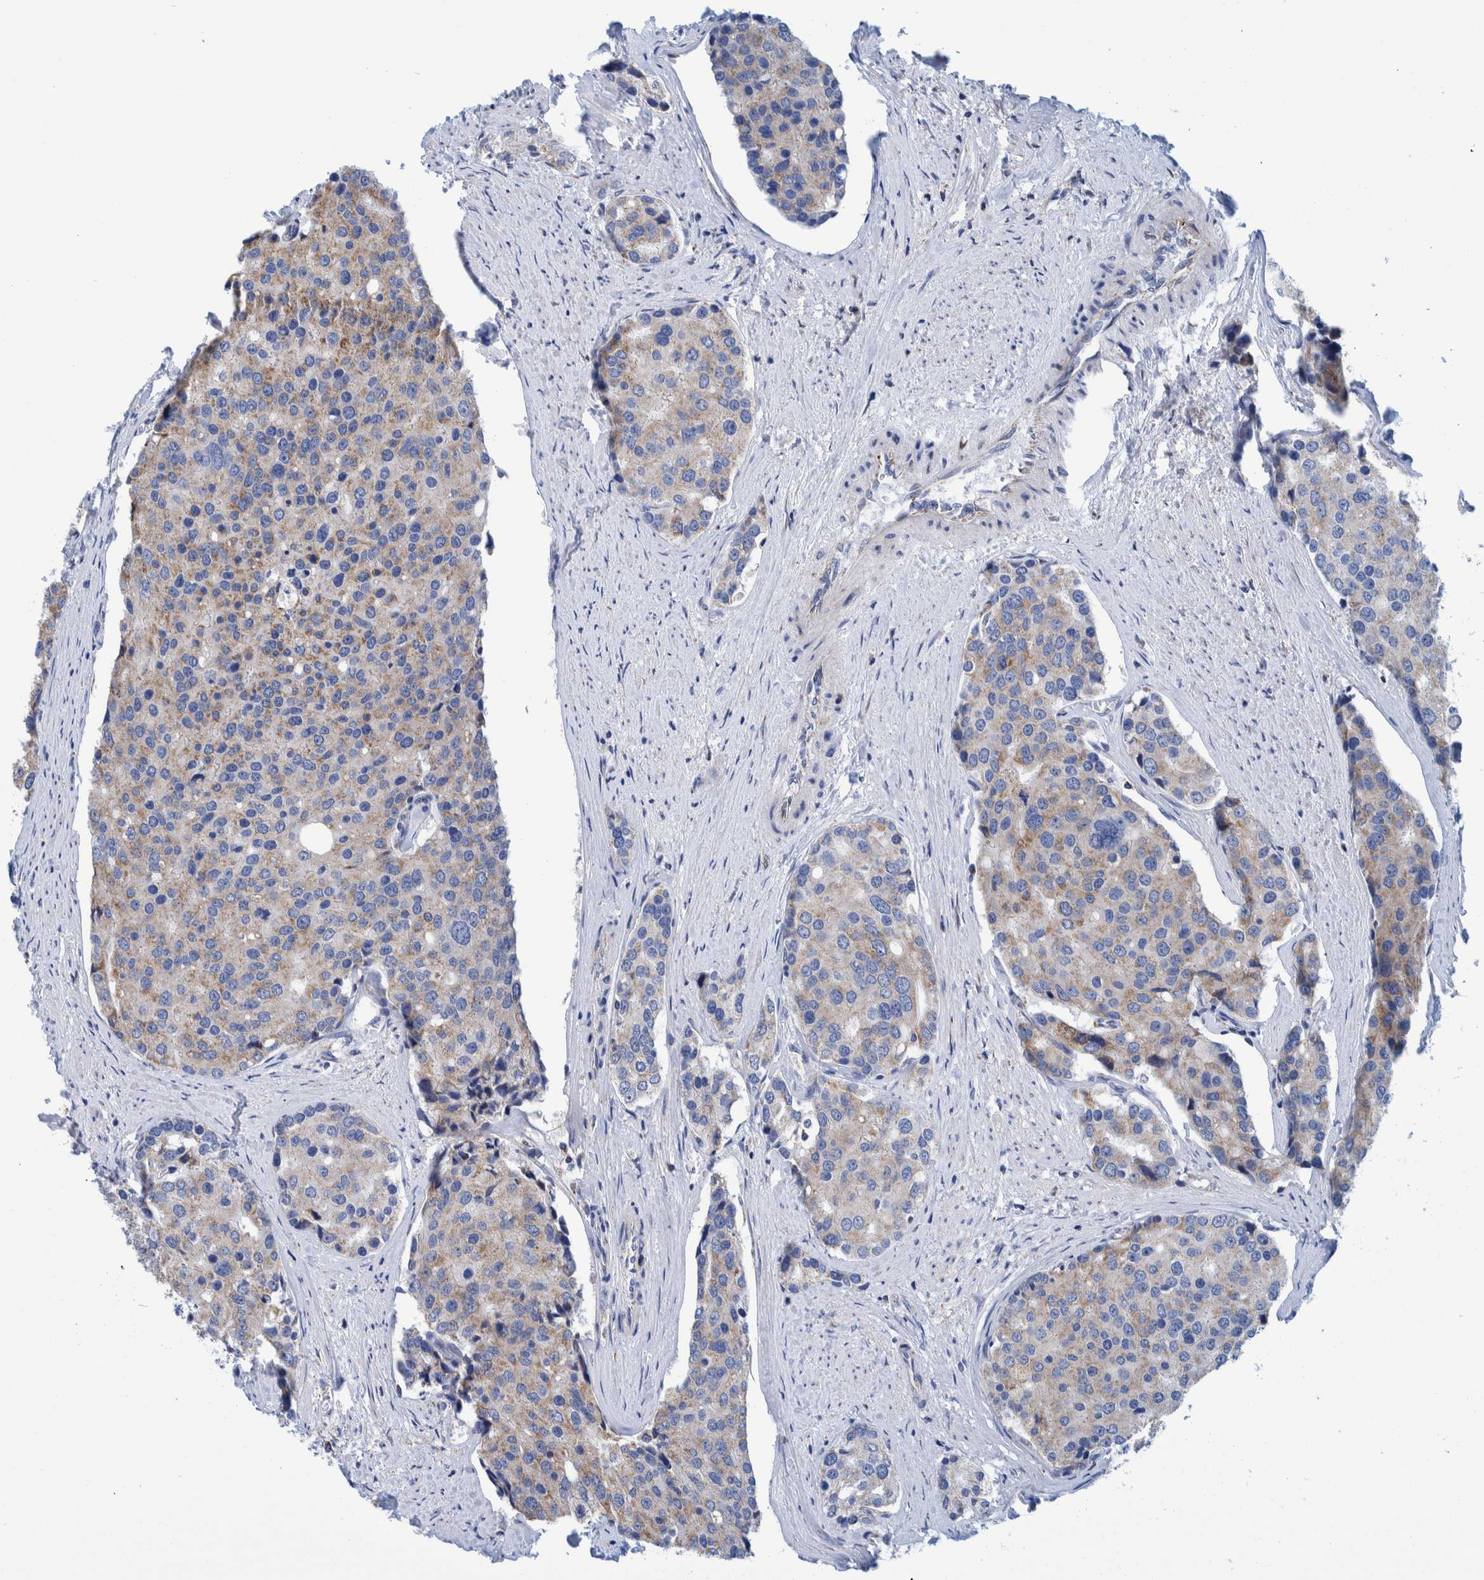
{"staining": {"intensity": "moderate", "quantity": "<25%", "location": "cytoplasmic/membranous"}, "tissue": "prostate cancer", "cell_type": "Tumor cells", "image_type": "cancer", "snomed": [{"axis": "morphology", "description": "Adenocarcinoma, High grade"}, {"axis": "topography", "description": "Prostate"}], "caption": "Human prostate cancer stained with a brown dye shows moderate cytoplasmic/membranous positive expression in about <25% of tumor cells.", "gene": "BZW2", "patient": {"sex": "male", "age": 50}}